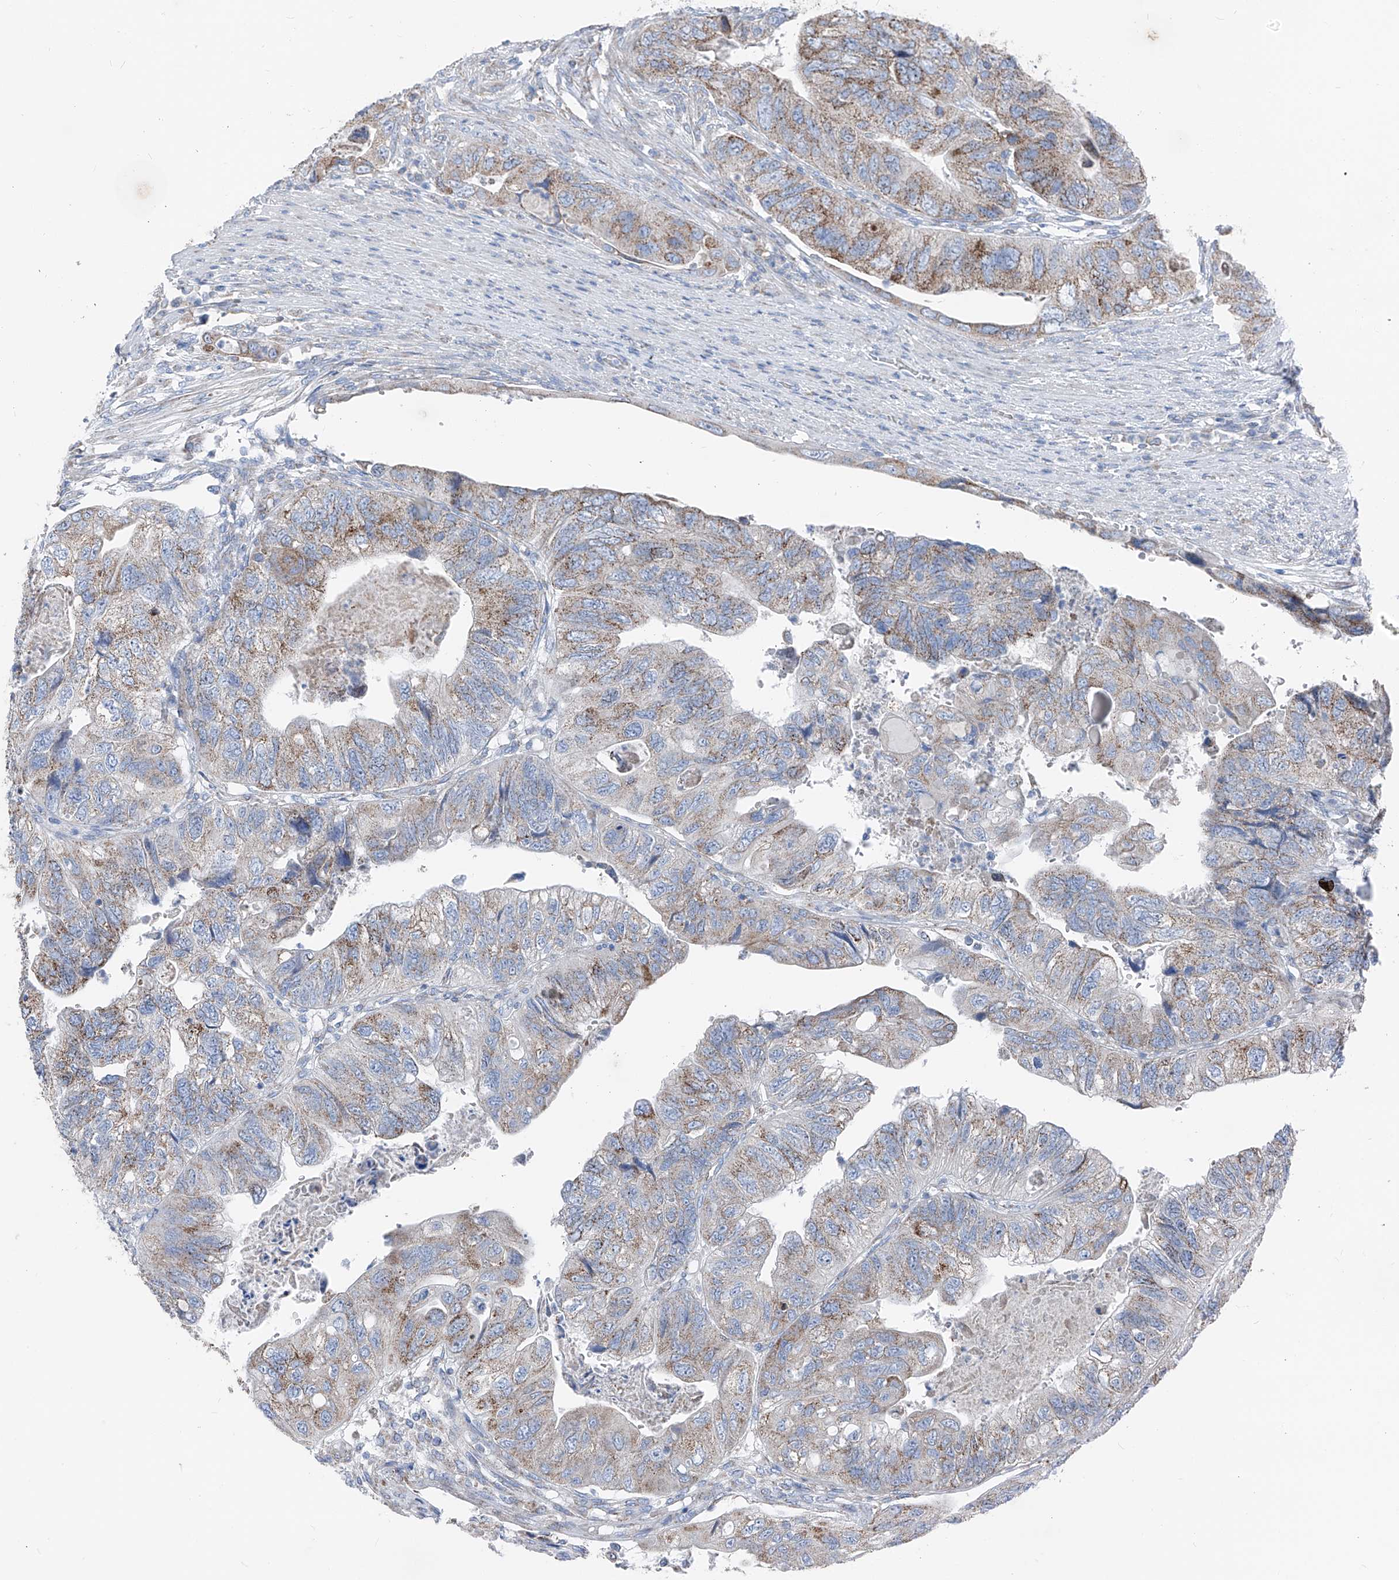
{"staining": {"intensity": "moderate", "quantity": "25%-75%", "location": "cytoplasmic/membranous"}, "tissue": "colorectal cancer", "cell_type": "Tumor cells", "image_type": "cancer", "snomed": [{"axis": "morphology", "description": "Adenocarcinoma, NOS"}, {"axis": "topography", "description": "Rectum"}], "caption": "Protein expression analysis of human colorectal cancer reveals moderate cytoplasmic/membranous staining in approximately 25%-75% of tumor cells.", "gene": "AGPS", "patient": {"sex": "male", "age": 63}}